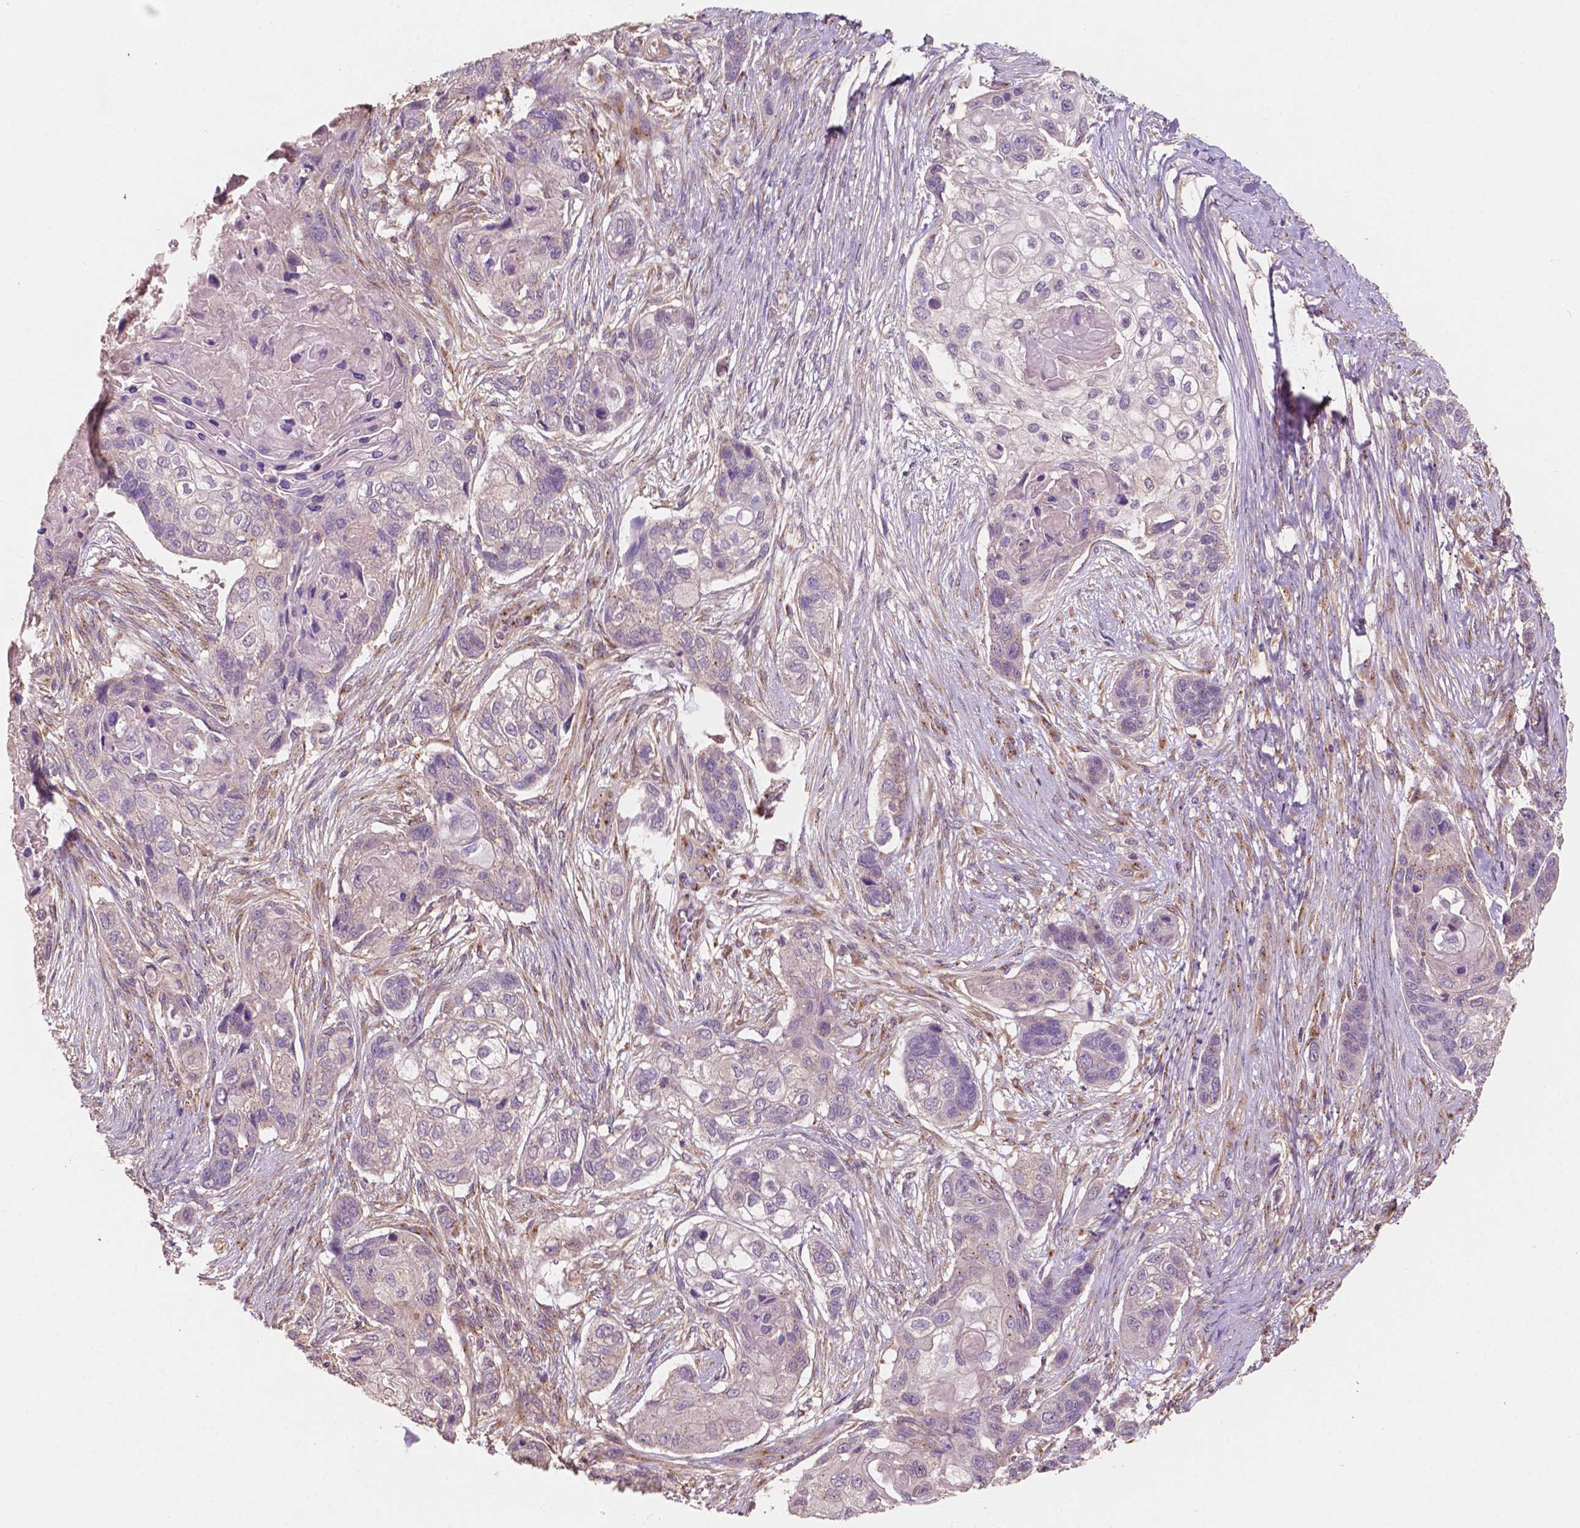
{"staining": {"intensity": "negative", "quantity": "none", "location": "none"}, "tissue": "lung cancer", "cell_type": "Tumor cells", "image_type": "cancer", "snomed": [{"axis": "morphology", "description": "Squamous cell carcinoma, NOS"}, {"axis": "topography", "description": "Lung"}], "caption": "An immunohistochemistry (IHC) histopathology image of lung cancer (squamous cell carcinoma) is shown. There is no staining in tumor cells of lung cancer (squamous cell carcinoma).", "gene": "CHPT1", "patient": {"sex": "male", "age": 69}}